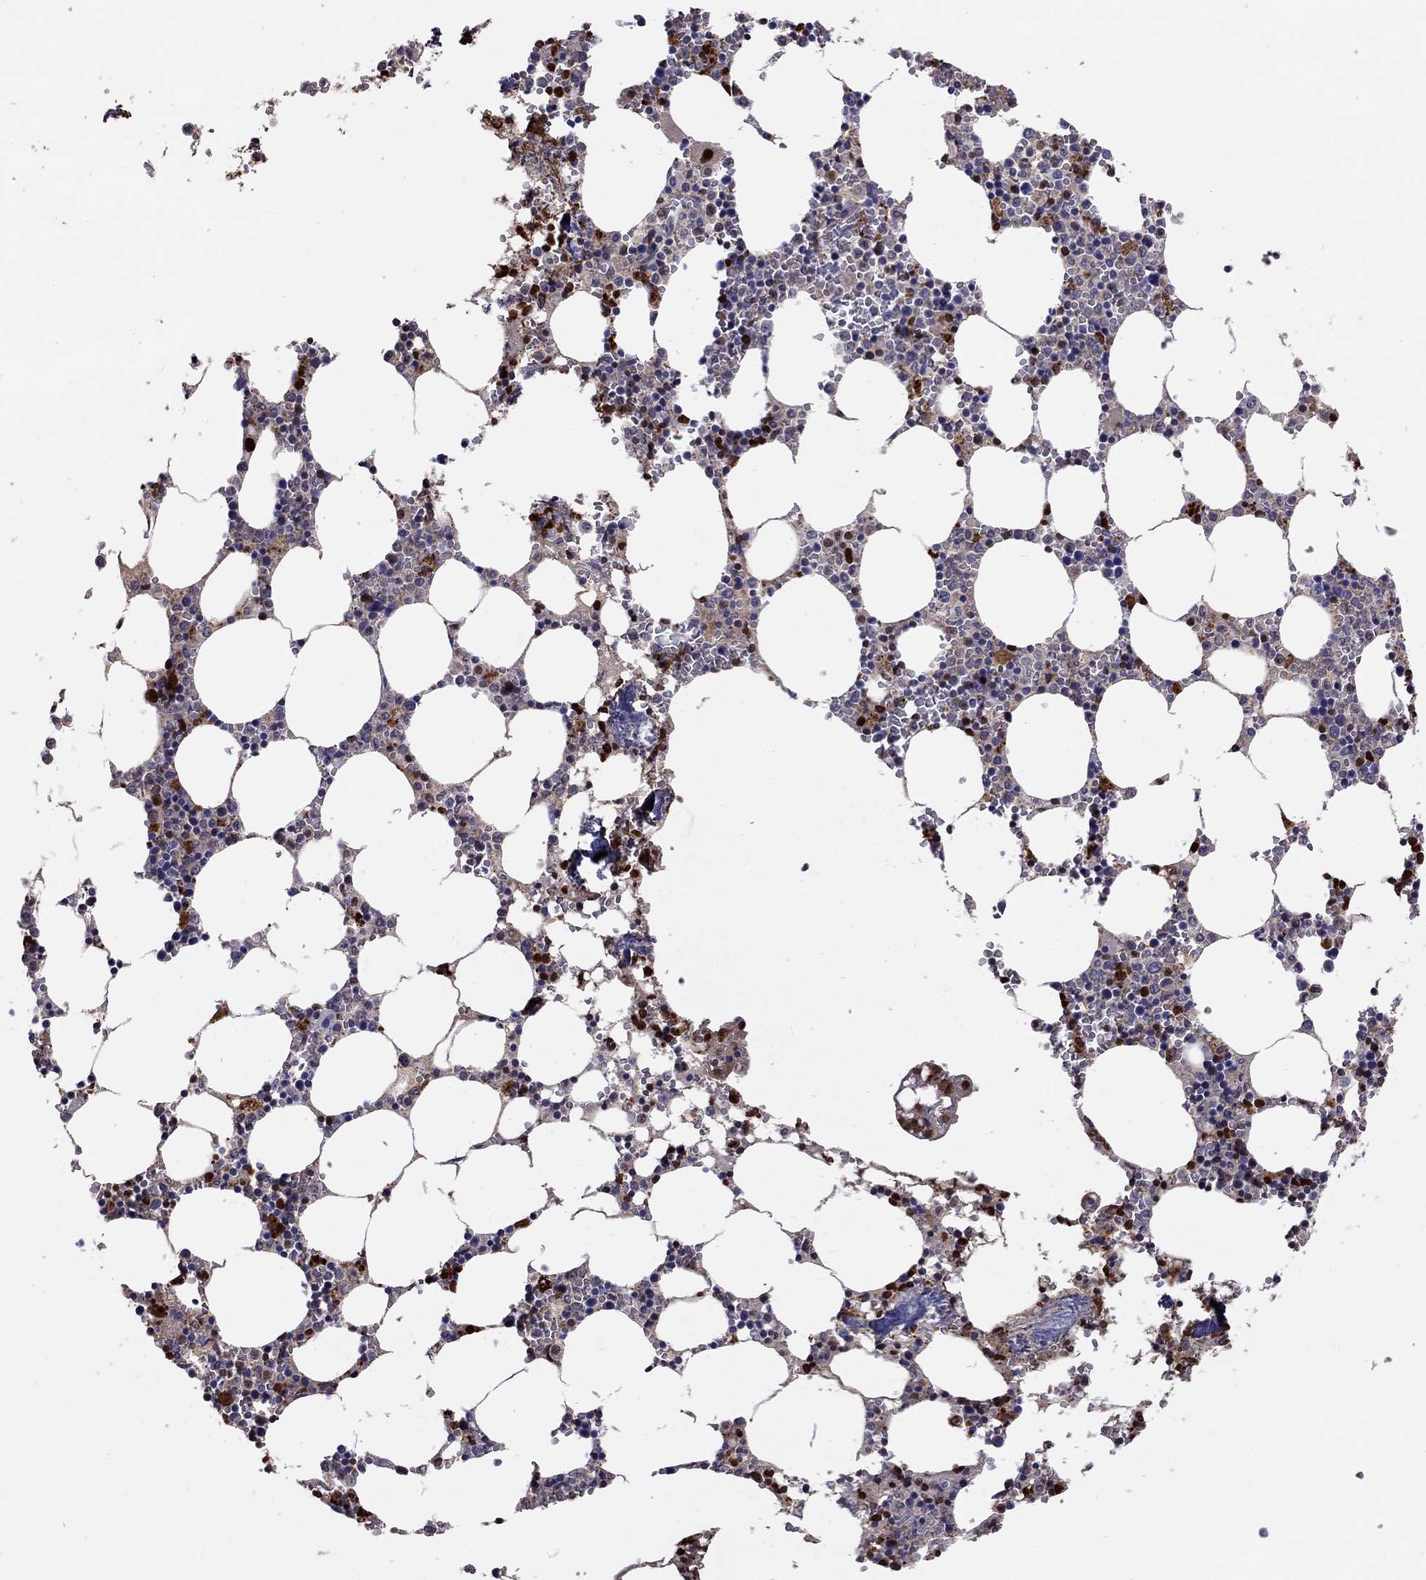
{"staining": {"intensity": "strong", "quantity": "<25%", "location": "nuclear"}, "tissue": "bone marrow", "cell_type": "Hematopoietic cells", "image_type": "normal", "snomed": [{"axis": "morphology", "description": "Normal tissue, NOS"}, {"axis": "topography", "description": "Bone marrow"}], "caption": "Hematopoietic cells demonstrate medium levels of strong nuclear expression in about <25% of cells in normal bone marrow. (IHC, brightfield microscopy, high magnification).", "gene": "SERPINA3", "patient": {"sex": "female", "age": 64}}